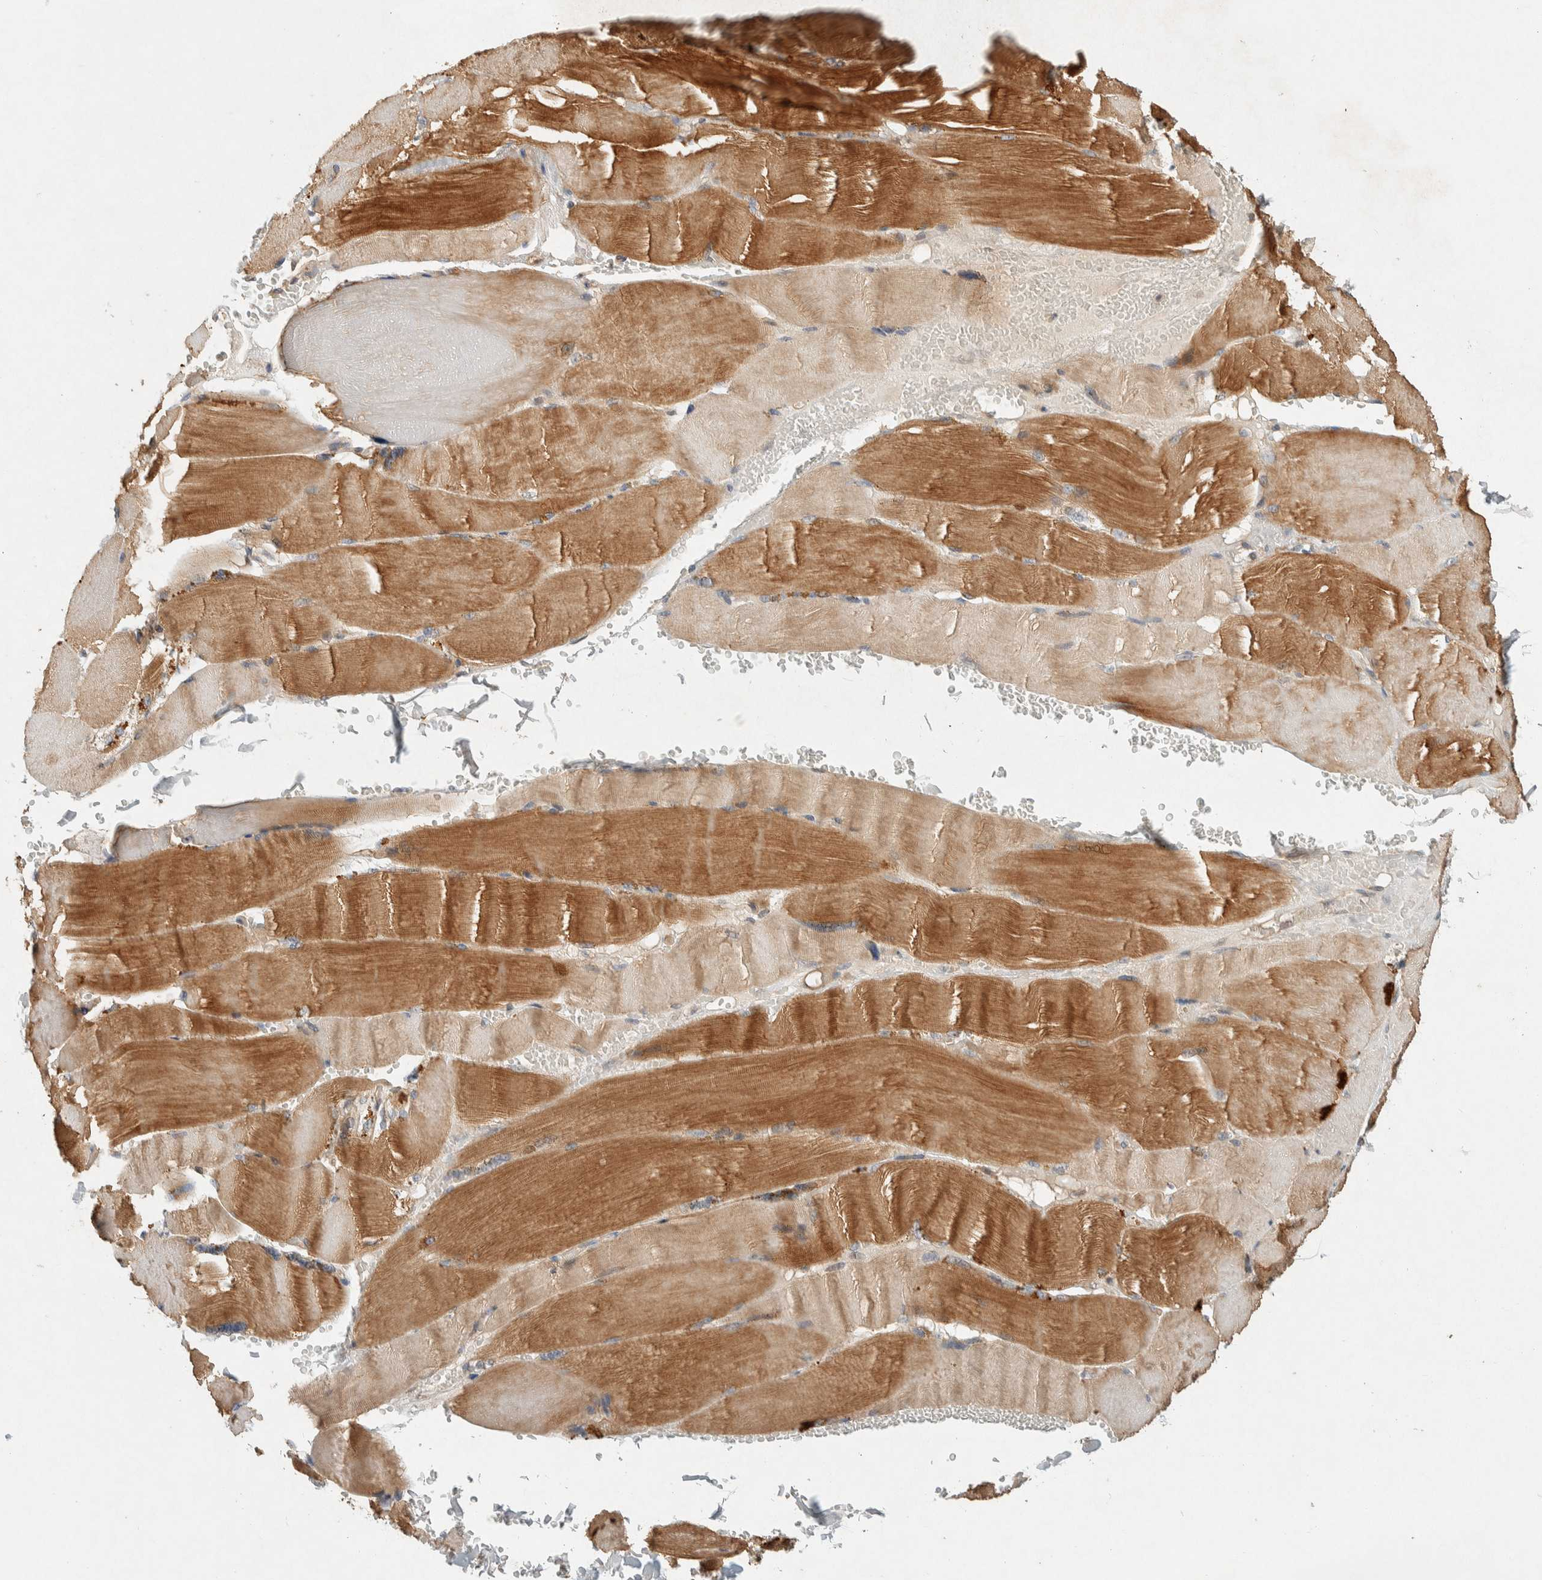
{"staining": {"intensity": "moderate", "quantity": ">75%", "location": "cytoplasmic/membranous"}, "tissue": "skeletal muscle", "cell_type": "Myocytes", "image_type": "normal", "snomed": [{"axis": "morphology", "description": "Normal tissue, NOS"}, {"axis": "topography", "description": "Skin"}, {"axis": "topography", "description": "Skeletal muscle"}], "caption": "Approximately >75% of myocytes in unremarkable human skeletal muscle reveal moderate cytoplasmic/membranous protein positivity as visualized by brown immunohistochemical staining.", "gene": "PXK", "patient": {"sex": "male", "age": 83}}